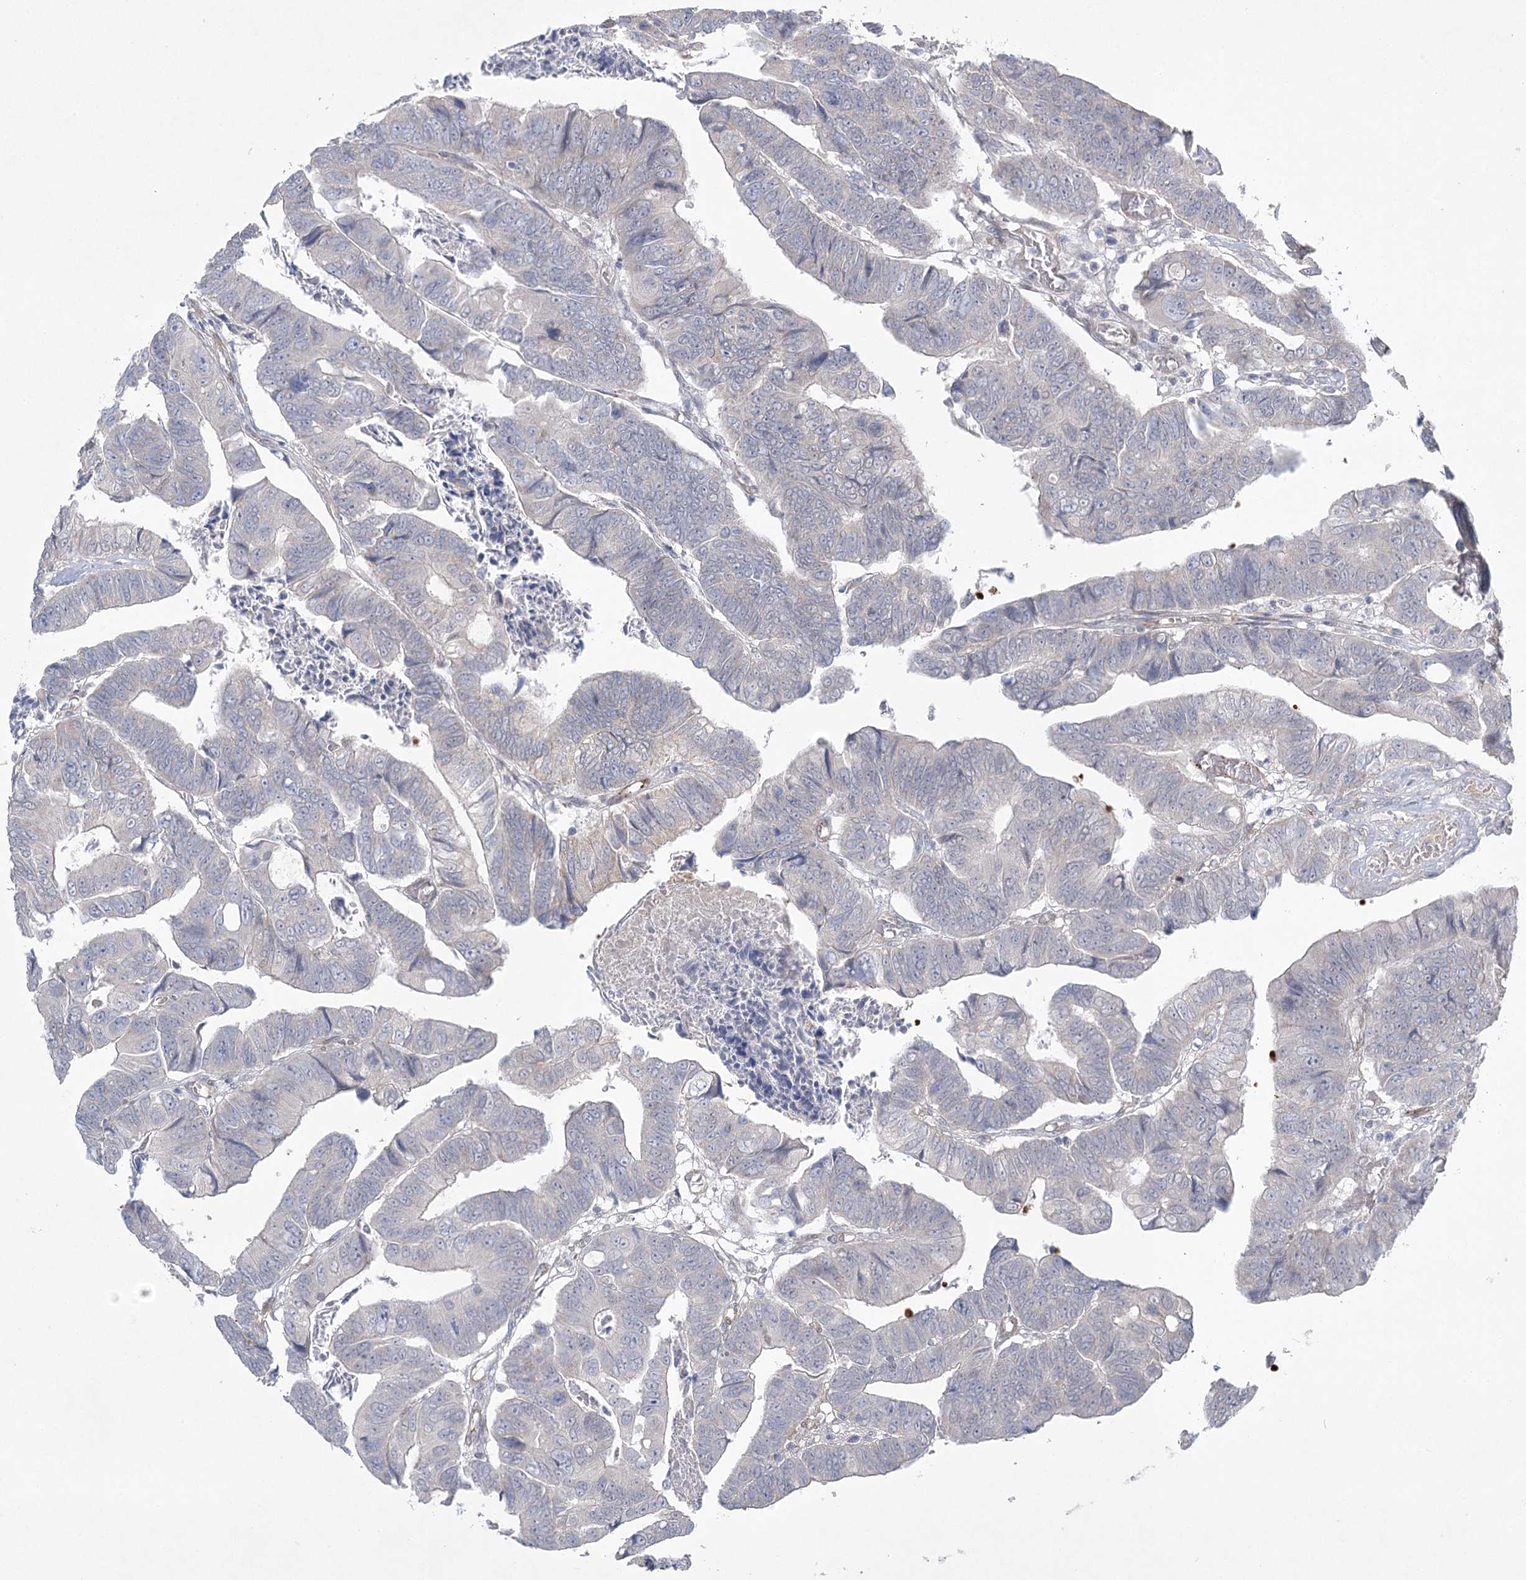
{"staining": {"intensity": "negative", "quantity": "none", "location": "none"}, "tissue": "colorectal cancer", "cell_type": "Tumor cells", "image_type": "cancer", "snomed": [{"axis": "morphology", "description": "Adenocarcinoma, NOS"}, {"axis": "topography", "description": "Rectum"}], "caption": "Immunohistochemistry image of adenocarcinoma (colorectal) stained for a protein (brown), which shows no positivity in tumor cells.", "gene": "AMTN", "patient": {"sex": "female", "age": 65}}